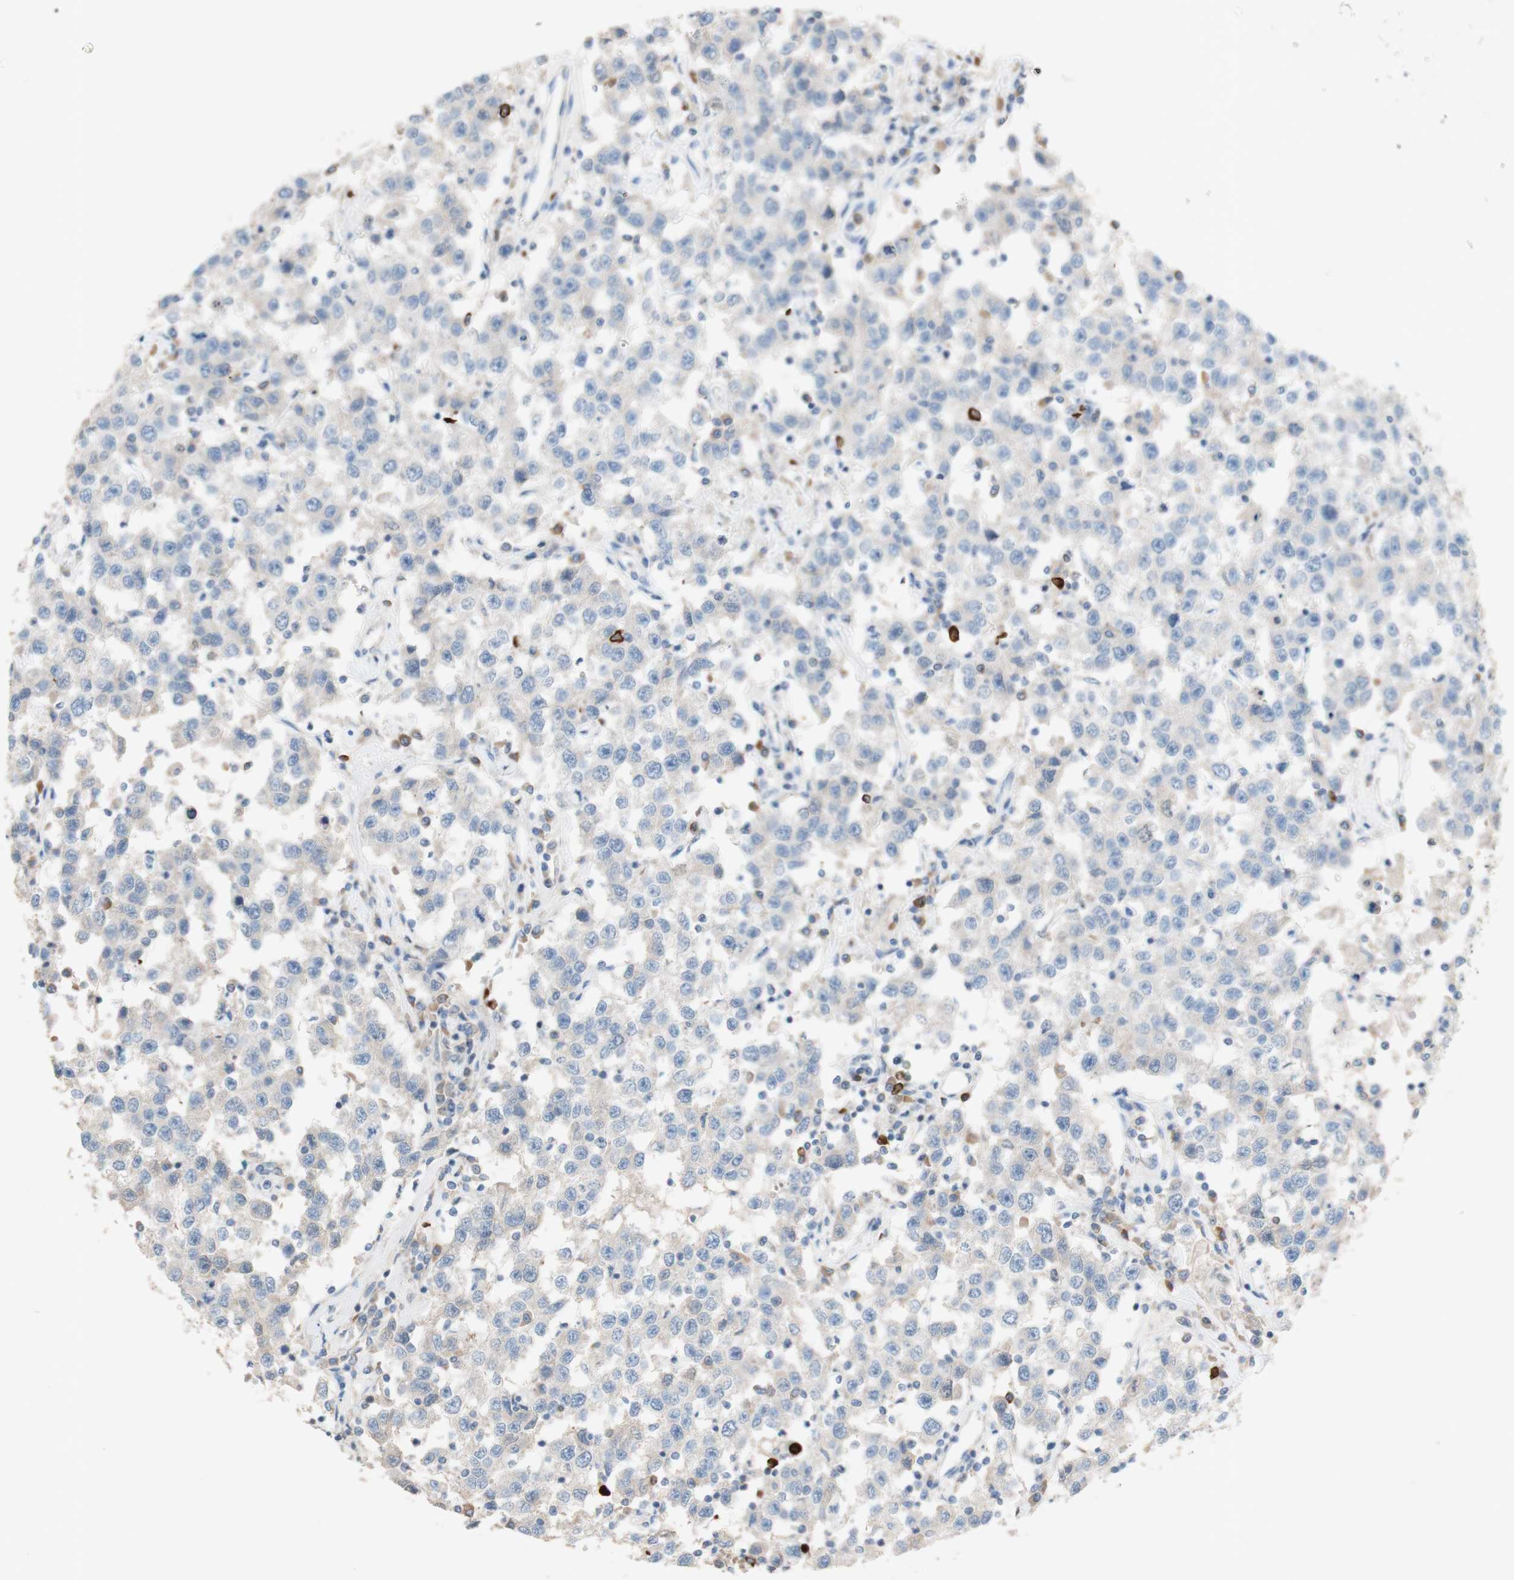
{"staining": {"intensity": "negative", "quantity": "none", "location": "none"}, "tissue": "testis cancer", "cell_type": "Tumor cells", "image_type": "cancer", "snomed": [{"axis": "morphology", "description": "Seminoma, NOS"}, {"axis": "topography", "description": "Testis"}], "caption": "A micrograph of testis cancer (seminoma) stained for a protein shows no brown staining in tumor cells.", "gene": "PACSIN1", "patient": {"sex": "male", "age": 41}}